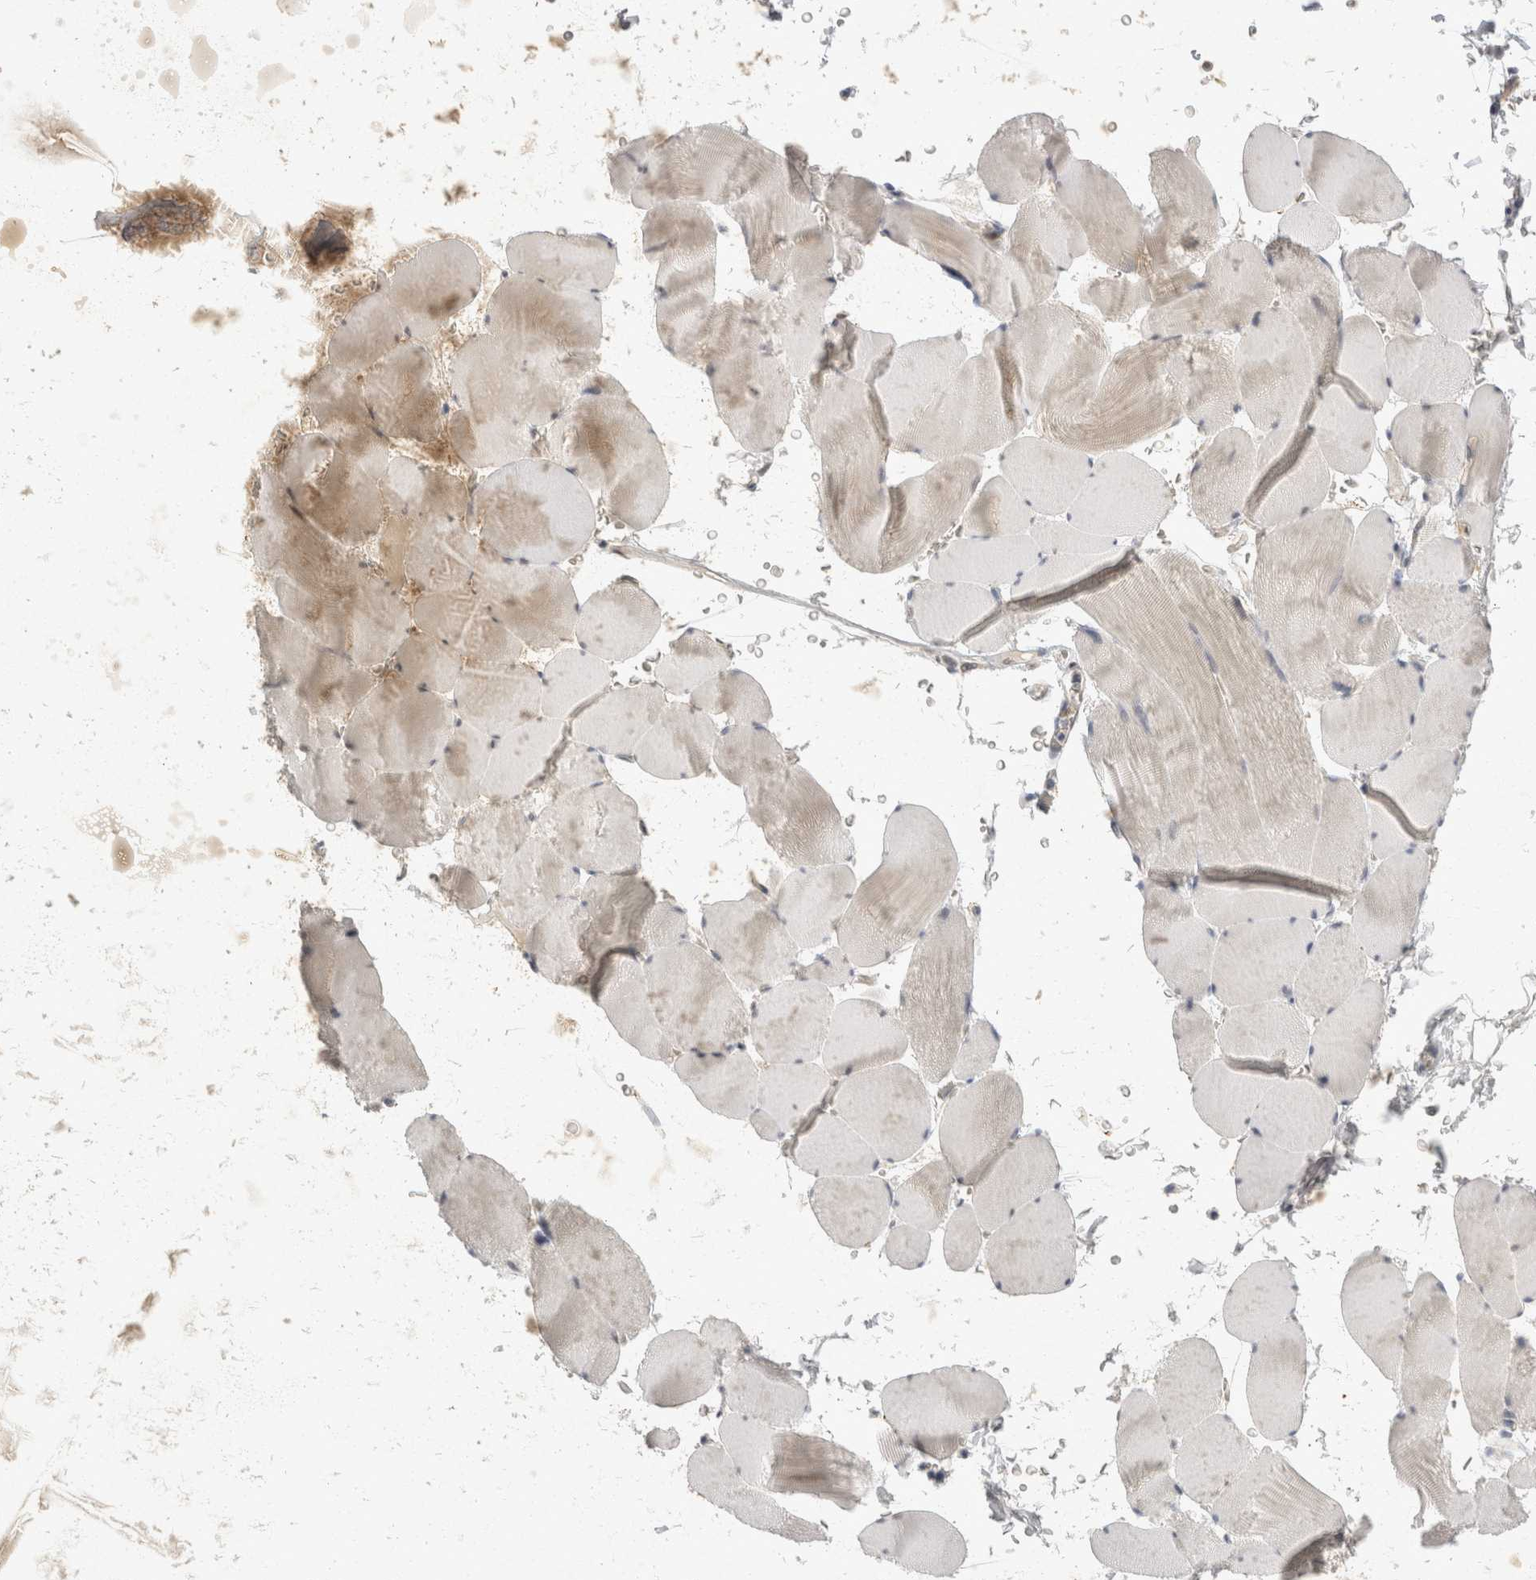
{"staining": {"intensity": "weak", "quantity": "25%-75%", "location": "cytoplasmic/membranous,nuclear"}, "tissue": "skeletal muscle", "cell_type": "Myocytes", "image_type": "normal", "snomed": [{"axis": "morphology", "description": "Normal tissue, NOS"}, {"axis": "topography", "description": "Skeletal muscle"}], "caption": "DAB (3,3'-diaminobenzidine) immunohistochemical staining of normal human skeletal muscle displays weak cytoplasmic/membranous,nuclear protein staining in approximately 25%-75% of myocytes.", "gene": "TOM1L2", "patient": {"sex": "male", "age": 62}}